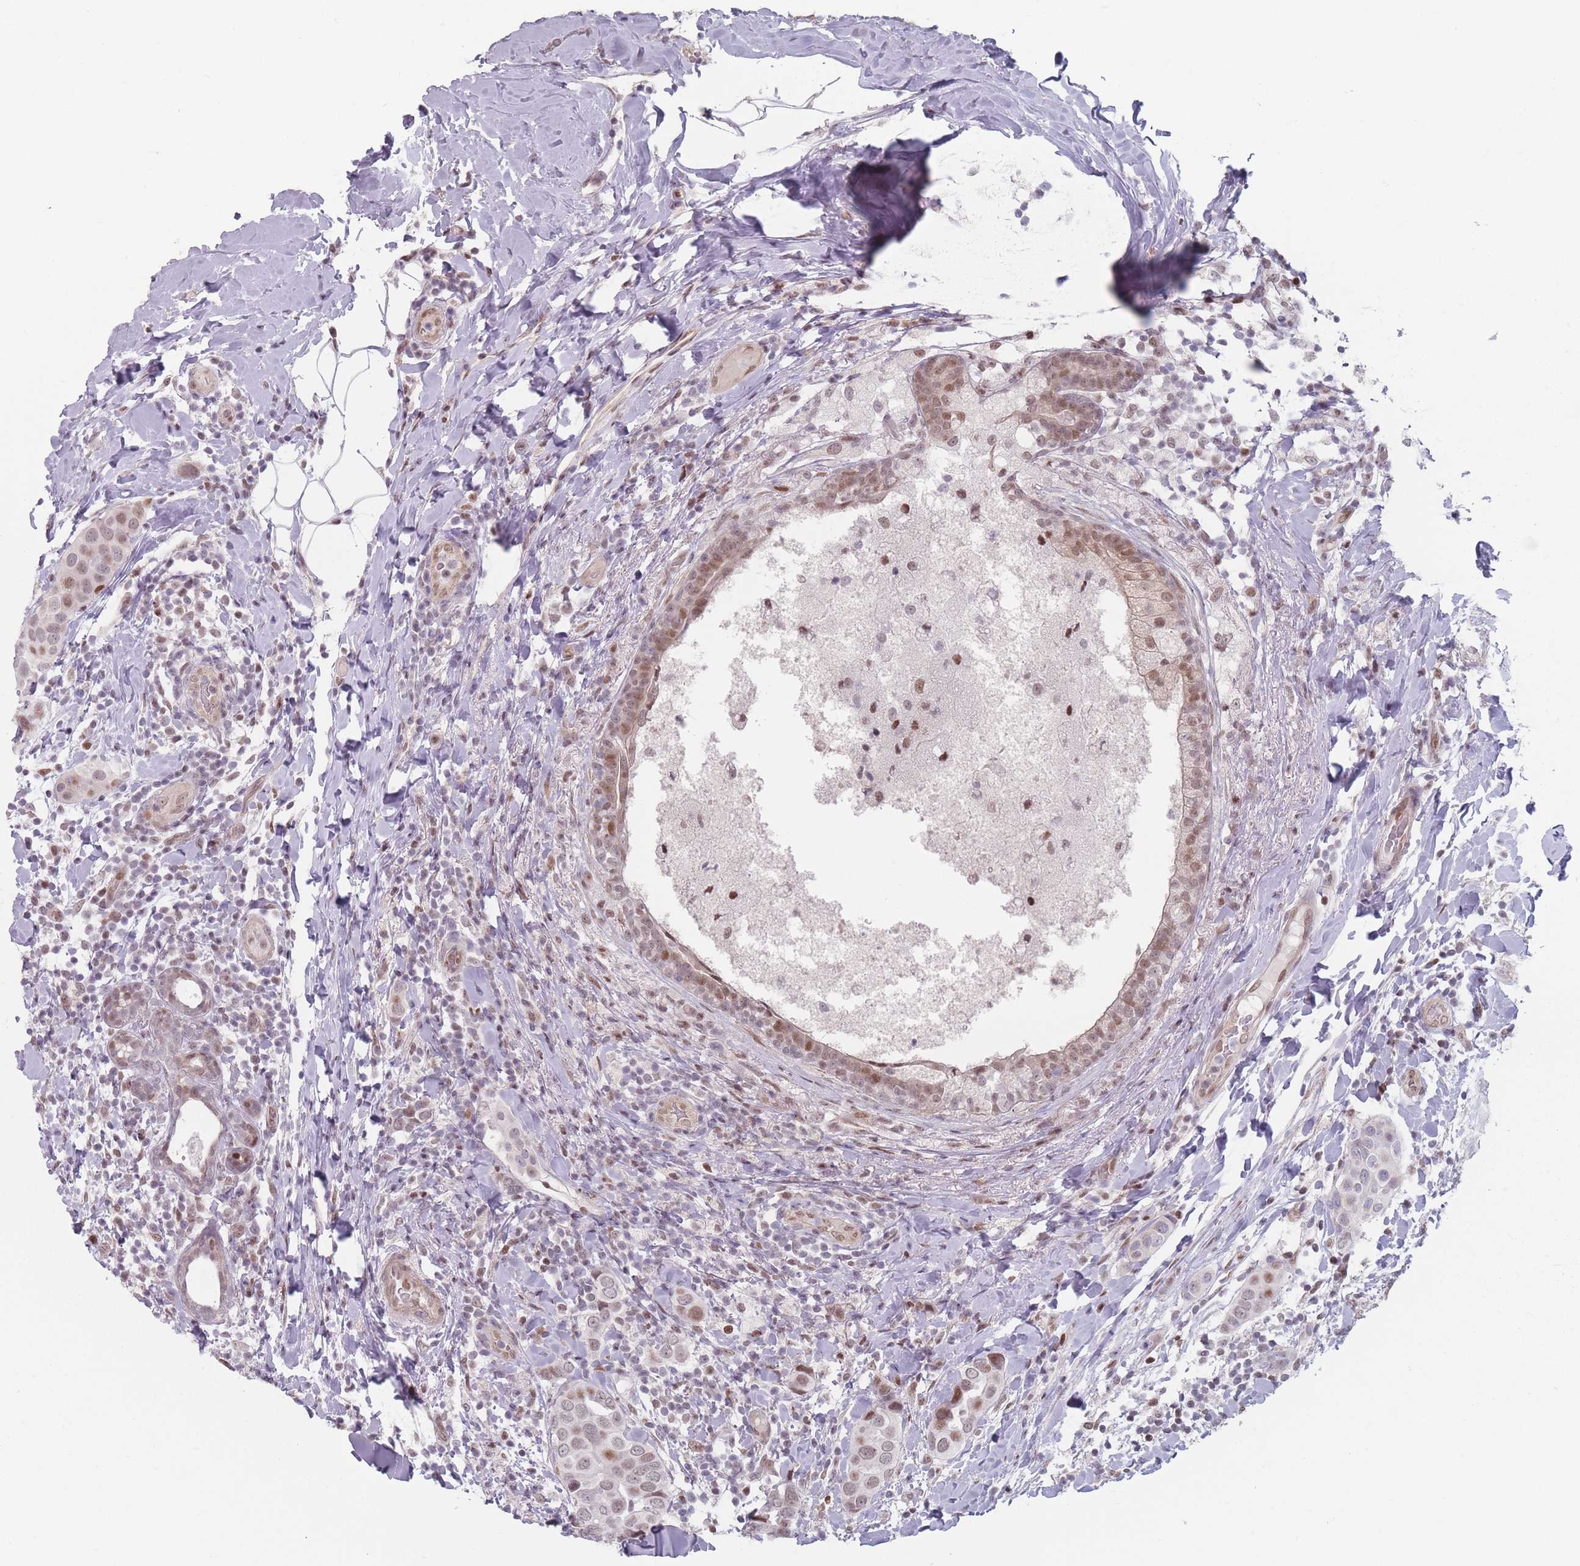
{"staining": {"intensity": "moderate", "quantity": "25%-75%", "location": "nuclear"}, "tissue": "breast cancer", "cell_type": "Tumor cells", "image_type": "cancer", "snomed": [{"axis": "morphology", "description": "Lobular carcinoma"}, {"axis": "topography", "description": "Breast"}], "caption": "Immunohistochemistry staining of breast cancer (lobular carcinoma), which displays medium levels of moderate nuclear staining in about 25%-75% of tumor cells indicating moderate nuclear protein expression. The staining was performed using DAB (brown) for protein detection and nuclei were counterstained in hematoxylin (blue).", "gene": "SH3BGRL2", "patient": {"sex": "female", "age": 51}}